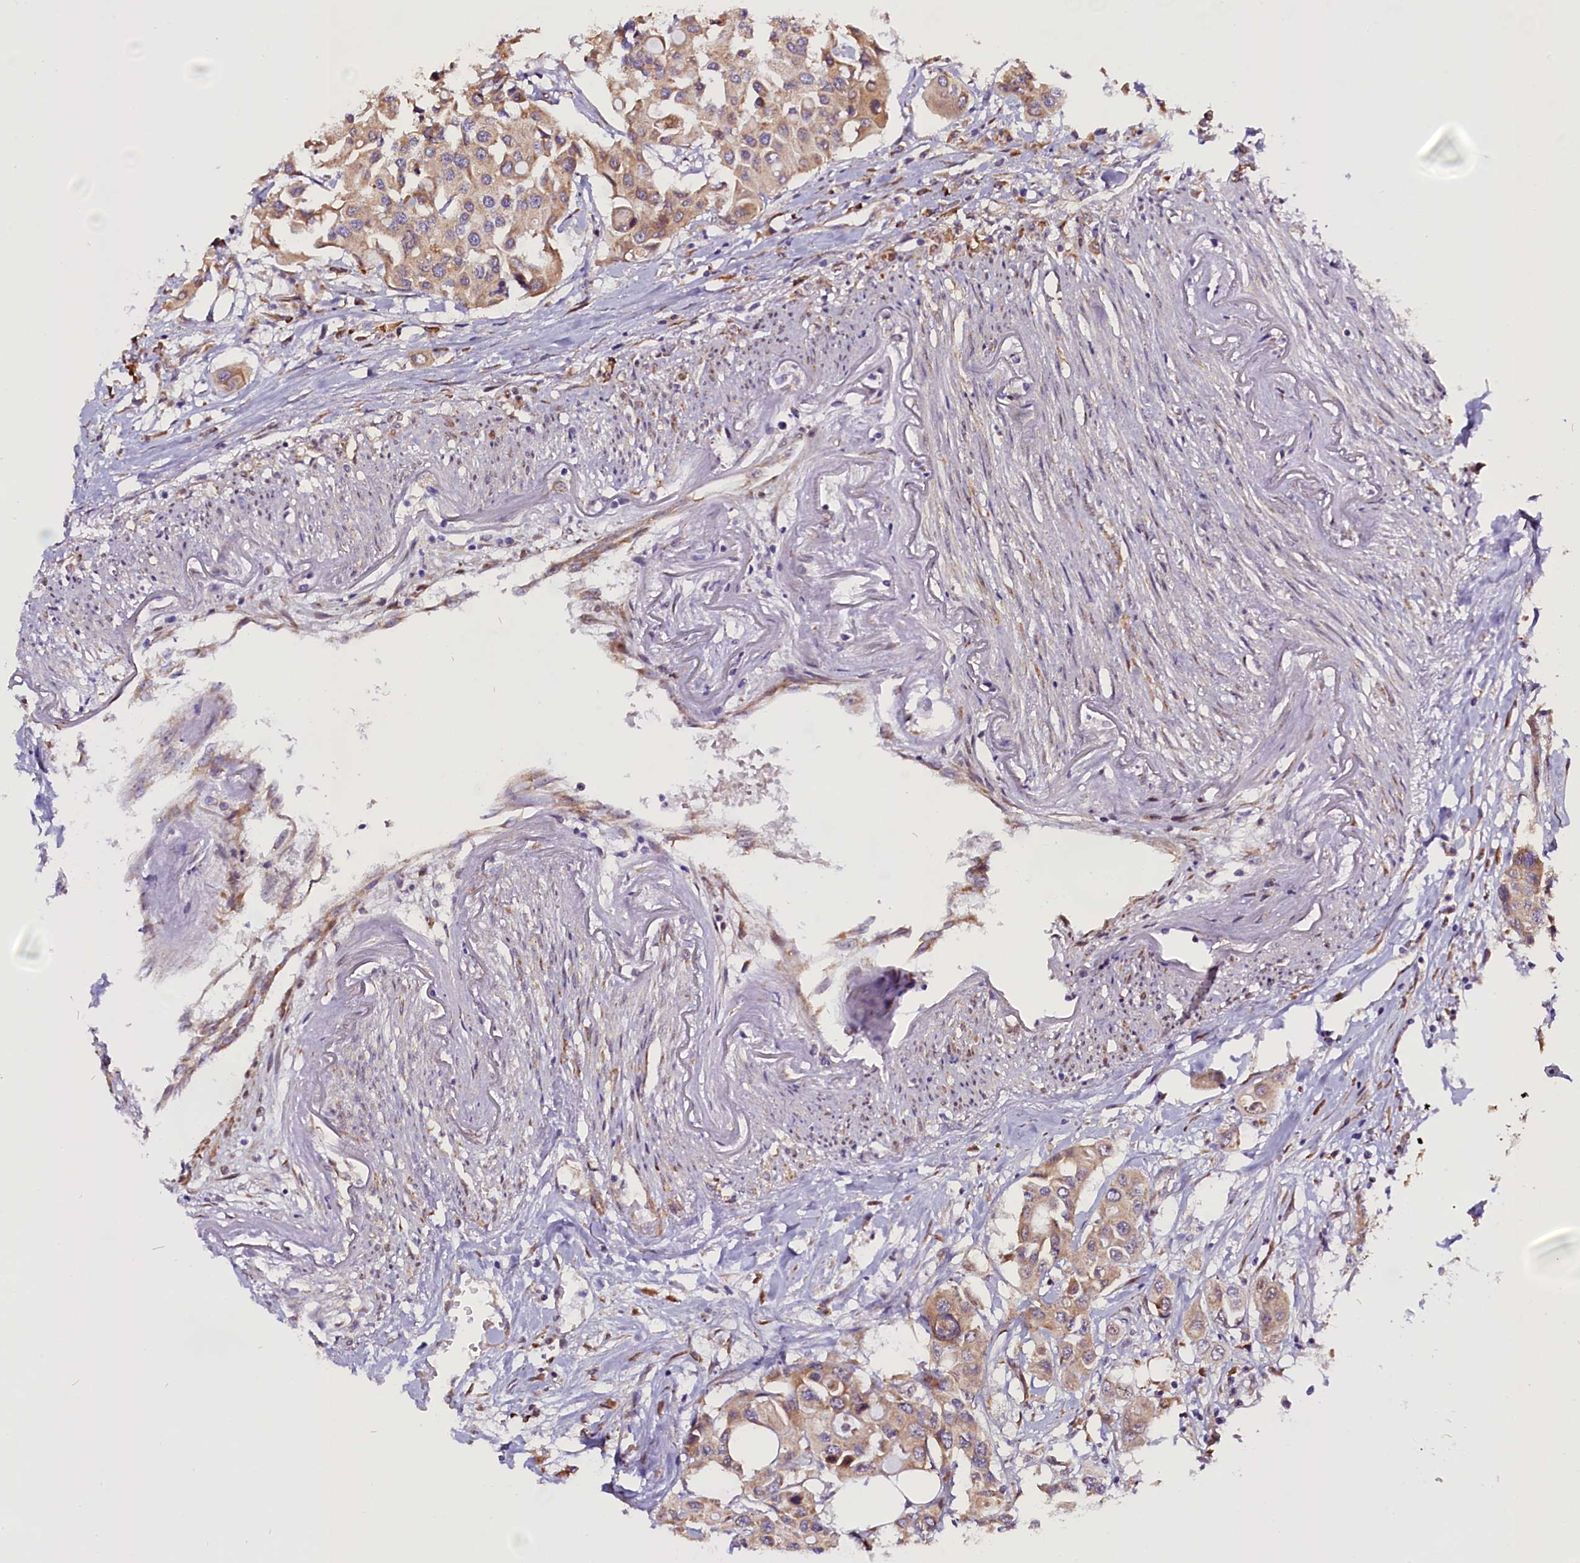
{"staining": {"intensity": "moderate", "quantity": ">75%", "location": "cytoplasmic/membranous"}, "tissue": "colorectal cancer", "cell_type": "Tumor cells", "image_type": "cancer", "snomed": [{"axis": "morphology", "description": "Adenocarcinoma, NOS"}, {"axis": "topography", "description": "Colon"}], "caption": "Moderate cytoplasmic/membranous staining is present in approximately >75% of tumor cells in adenocarcinoma (colorectal).", "gene": "UACA", "patient": {"sex": "male", "age": 77}}